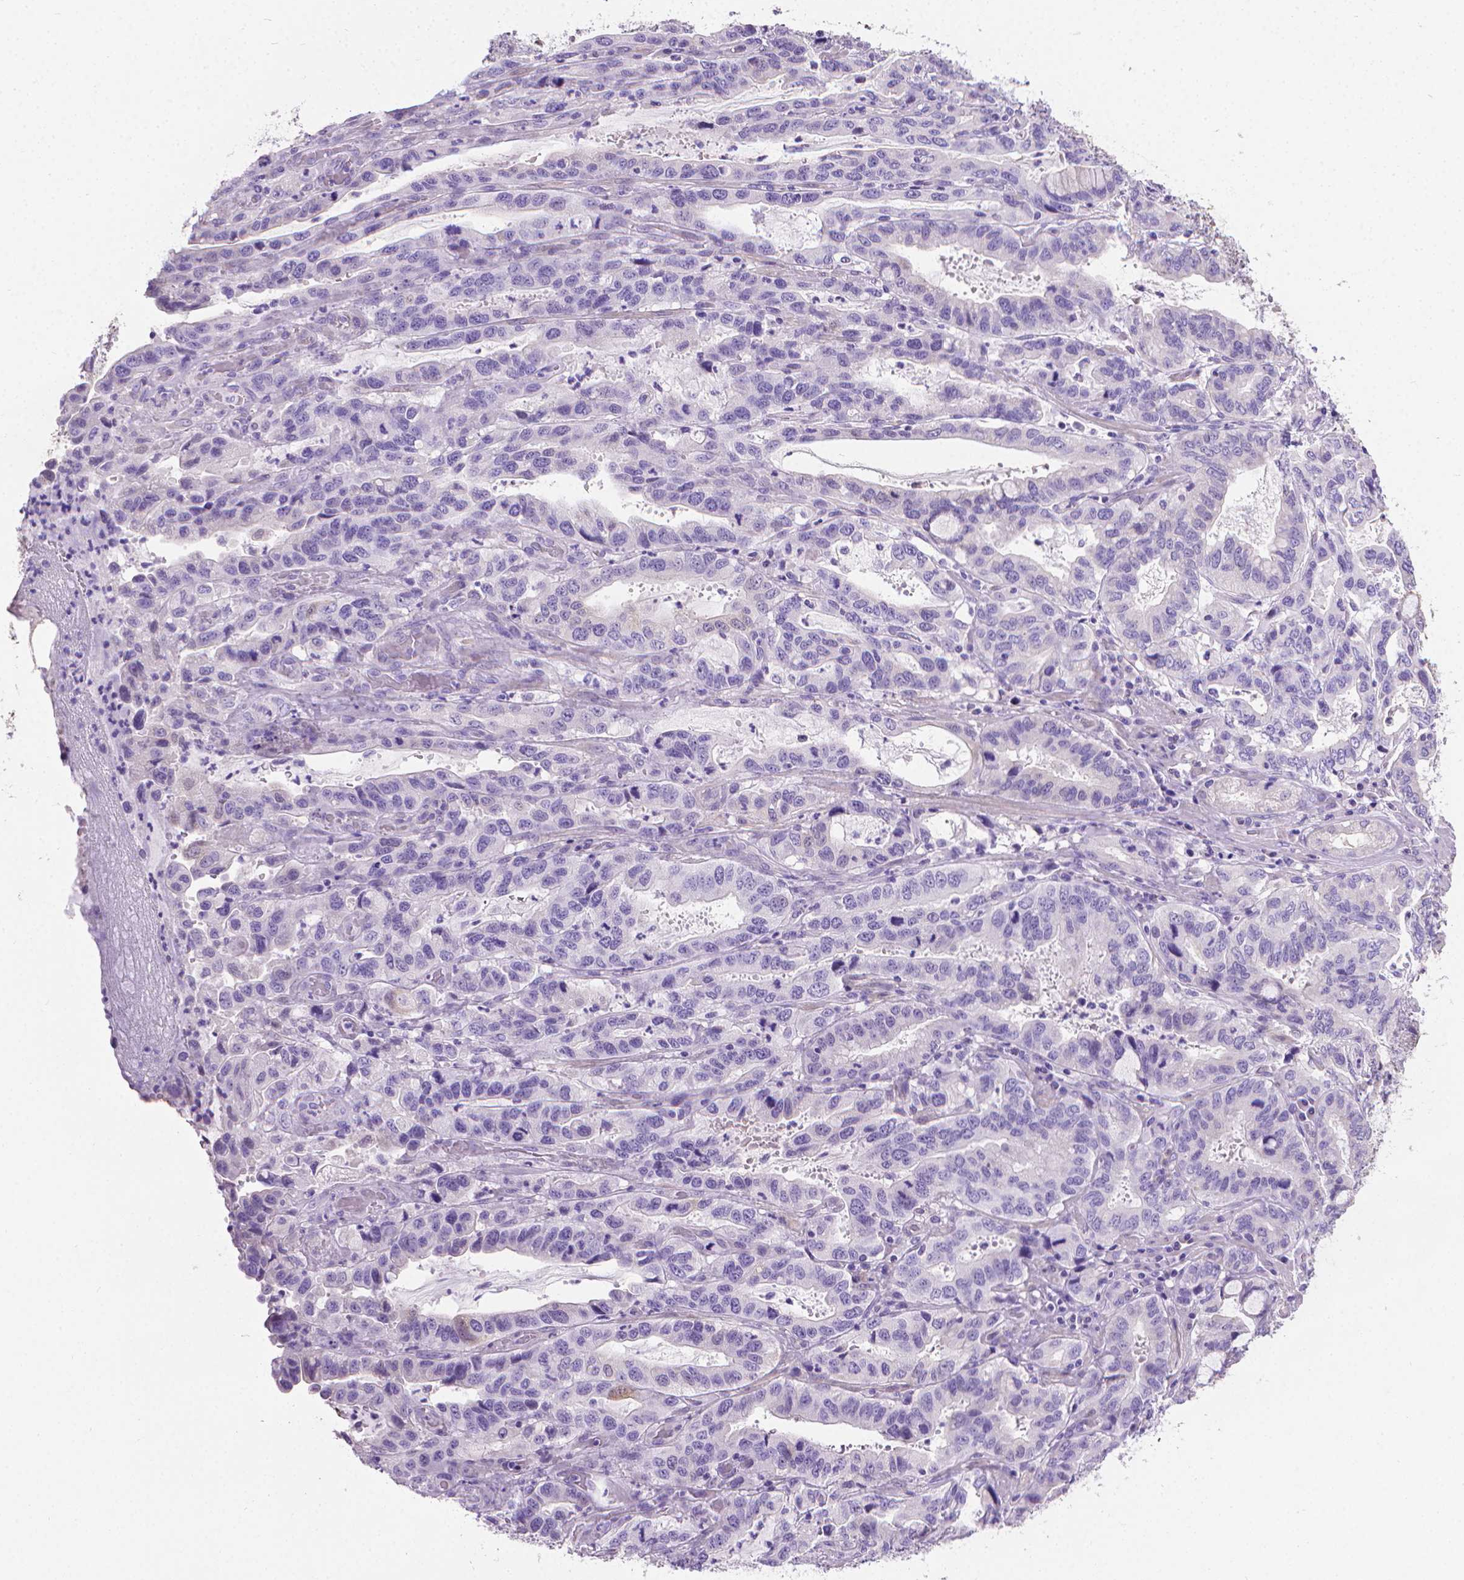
{"staining": {"intensity": "negative", "quantity": "none", "location": "none"}, "tissue": "stomach cancer", "cell_type": "Tumor cells", "image_type": "cancer", "snomed": [{"axis": "morphology", "description": "Adenocarcinoma, NOS"}, {"axis": "topography", "description": "Stomach, lower"}], "caption": "Immunohistochemistry (IHC) micrograph of stomach cancer stained for a protein (brown), which reveals no expression in tumor cells.", "gene": "PNMA2", "patient": {"sex": "female", "age": 76}}